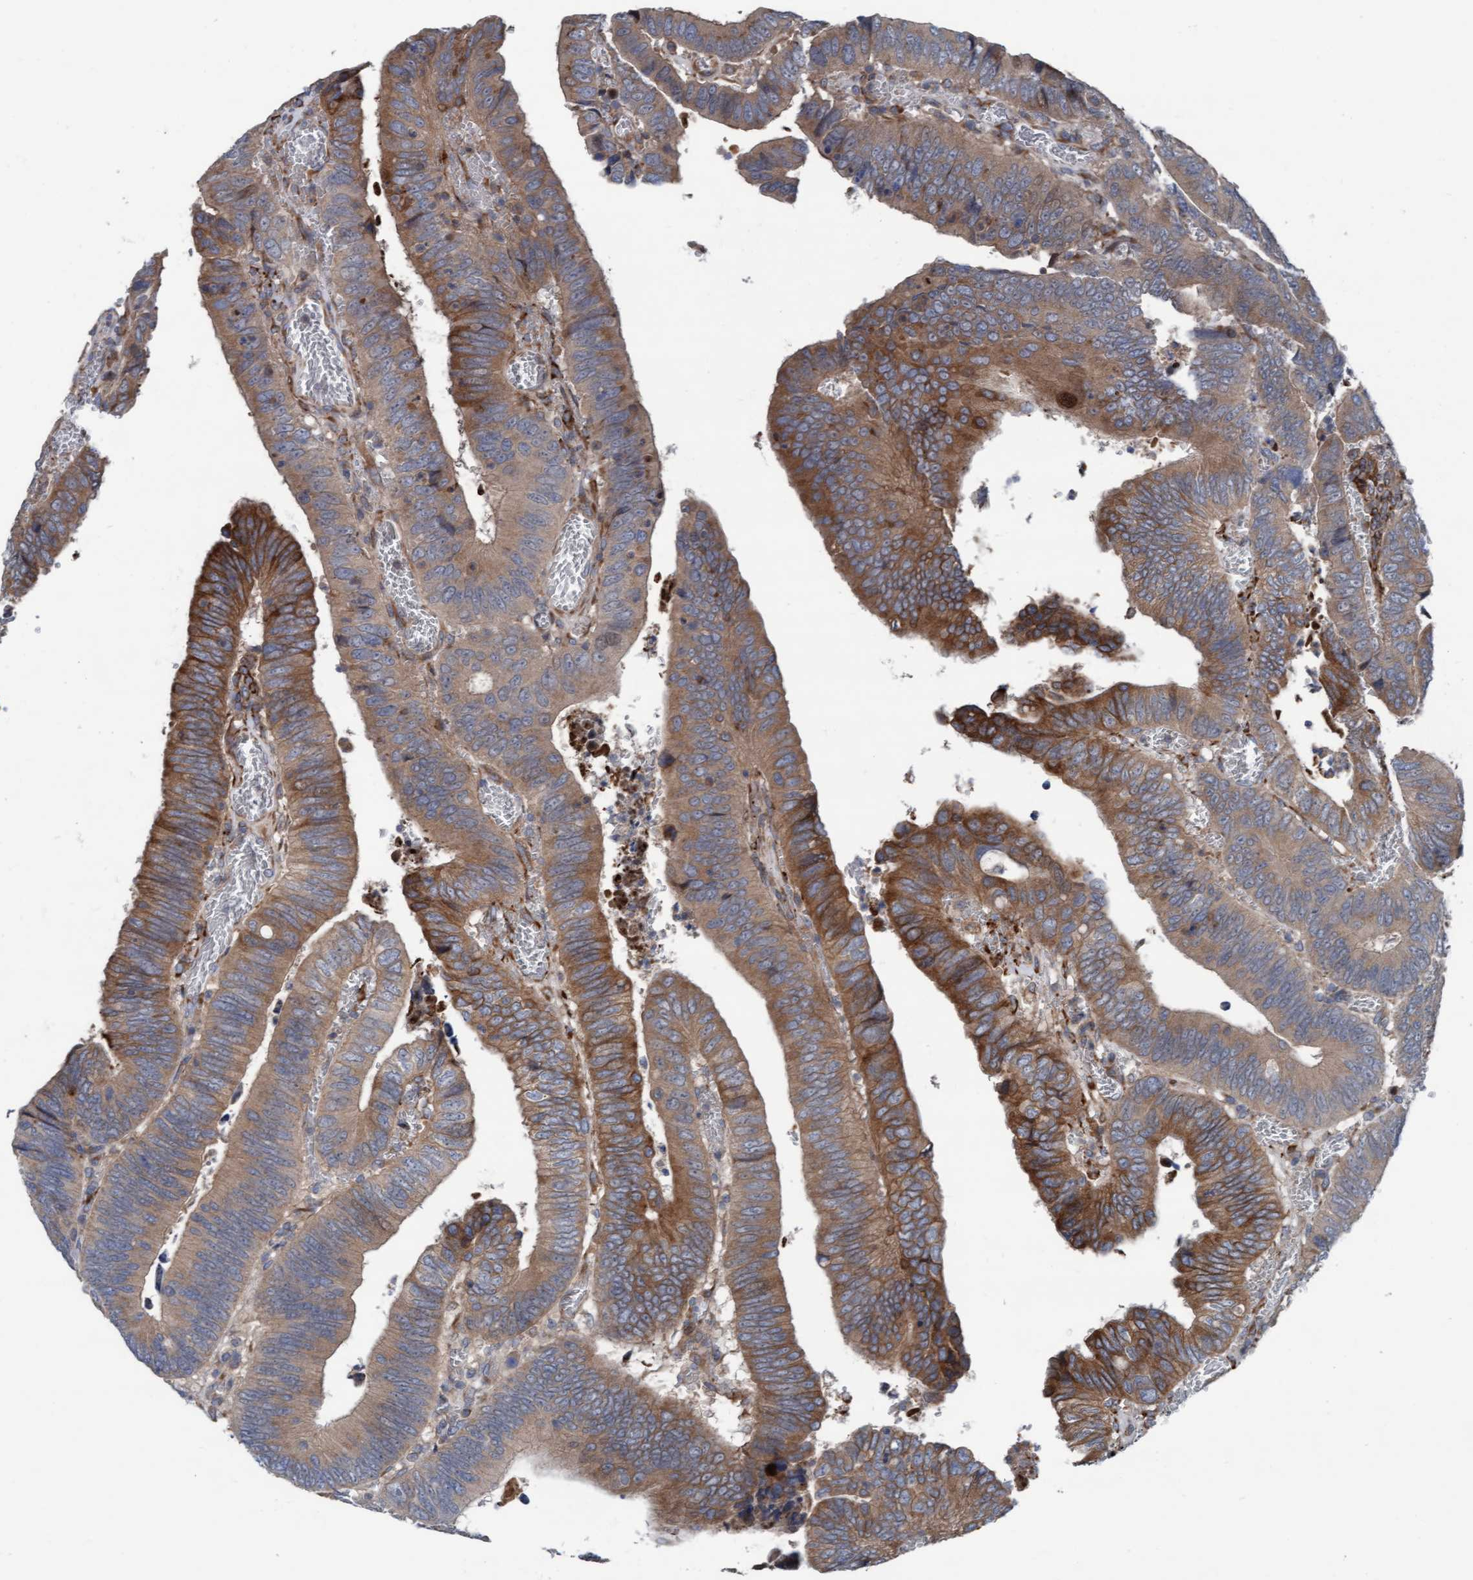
{"staining": {"intensity": "moderate", "quantity": ">75%", "location": "cytoplasmic/membranous"}, "tissue": "colorectal cancer", "cell_type": "Tumor cells", "image_type": "cancer", "snomed": [{"axis": "morphology", "description": "Inflammation, NOS"}, {"axis": "morphology", "description": "Adenocarcinoma, NOS"}, {"axis": "topography", "description": "Colon"}], "caption": "The photomicrograph demonstrates immunohistochemical staining of colorectal cancer. There is moderate cytoplasmic/membranous staining is seen in about >75% of tumor cells.", "gene": "KLHL26", "patient": {"sex": "male", "age": 72}}